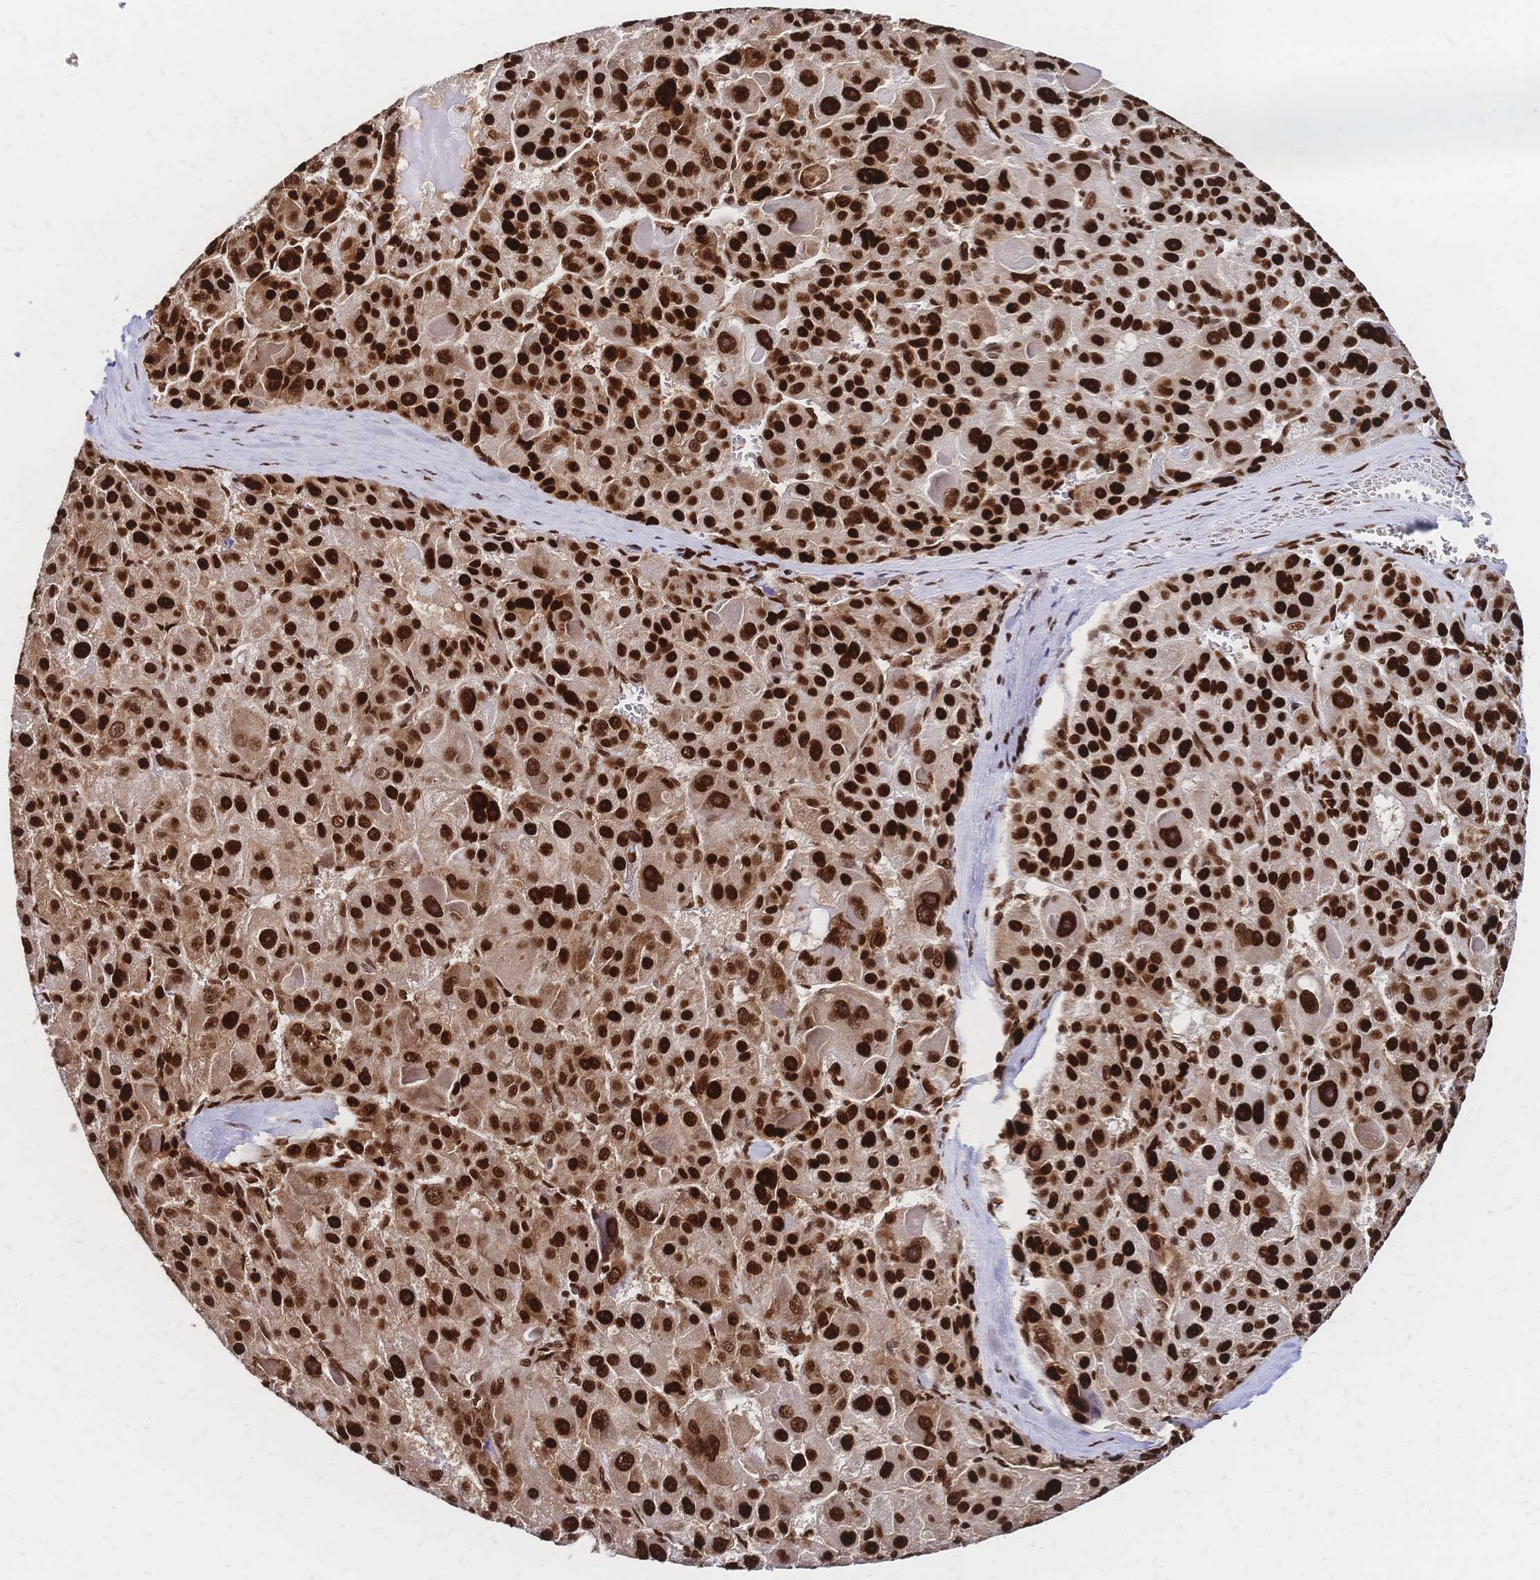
{"staining": {"intensity": "strong", "quantity": ">75%", "location": "nuclear"}, "tissue": "liver cancer", "cell_type": "Tumor cells", "image_type": "cancer", "snomed": [{"axis": "morphology", "description": "Carcinoma, Hepatocellular, NOS"}, {"axis": "topography", "description": "Liver"}], "caption": "Liver cancer (hepatocellular carcinoma) stained with immunohistochemistry (IHC) shows strong nuclear staining in about >75% of tumor cells.", "gene": "HDGF", "patient": {"sex": "male", "age": 76}}